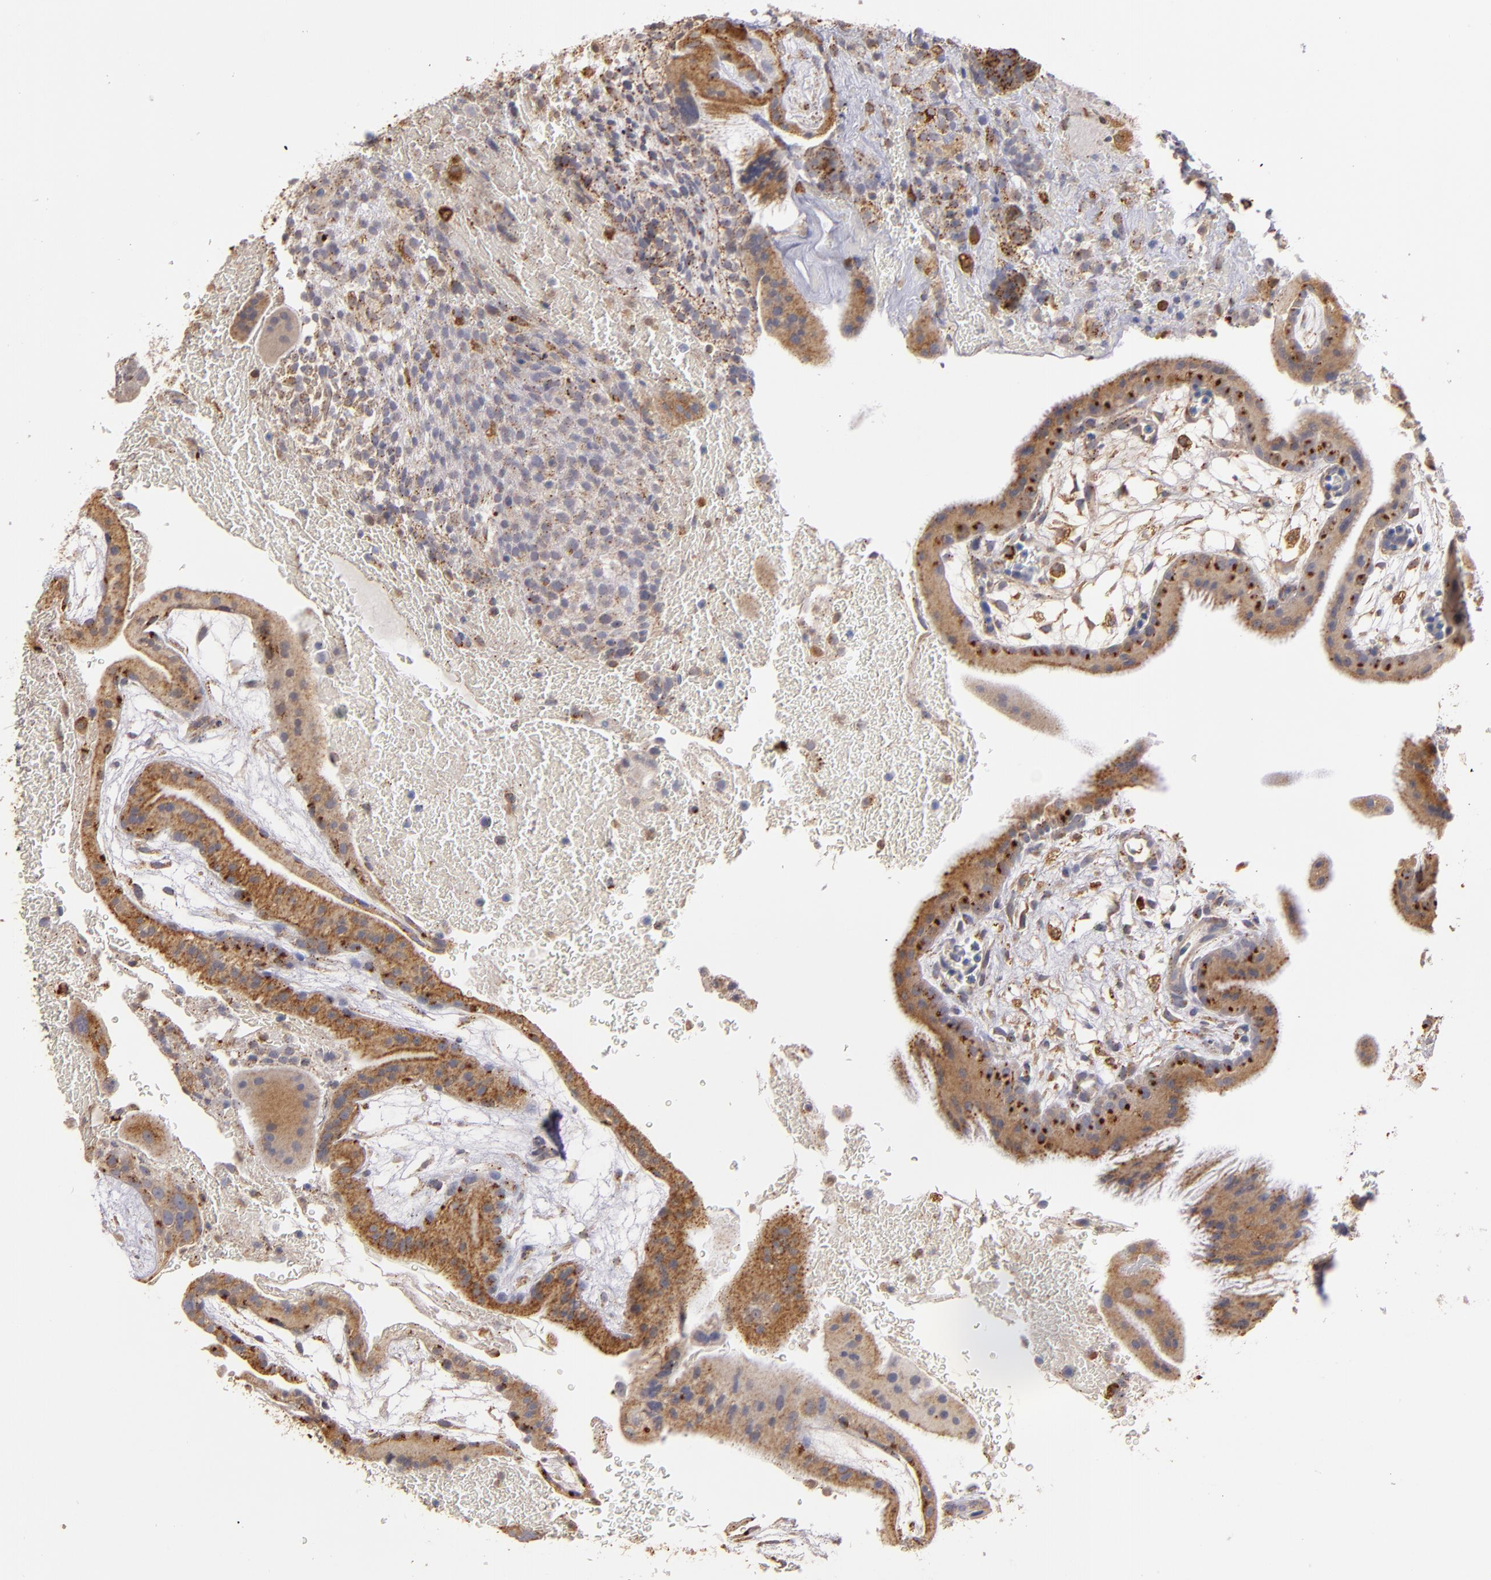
{"staining": {"intensity": "strong", "quantity": ">75%", "location": "cytoplasmic/membranous"}, "tissue": "placenta", "cell_type": "Trophoblastic cells", "image_type": "normal", "snomed": [{"axis": "morphology", "description": "Normal tissue, NOS"}, {"axis": "topography", "description": "Placenta"}], "caption": "Protein expression analysis of benign human placenta reveals strong cytoplasmic/membranous expression in approximately >75% of trophoblastic cells. The protein is stained brown, and the nuclei are stained in blue (DAB (3,3'-diaminobenzidine) IHC with brightfield microscopy, high magnification).", "gene": "TRAF1", "patient": {"sex": "female", "age": 19}}